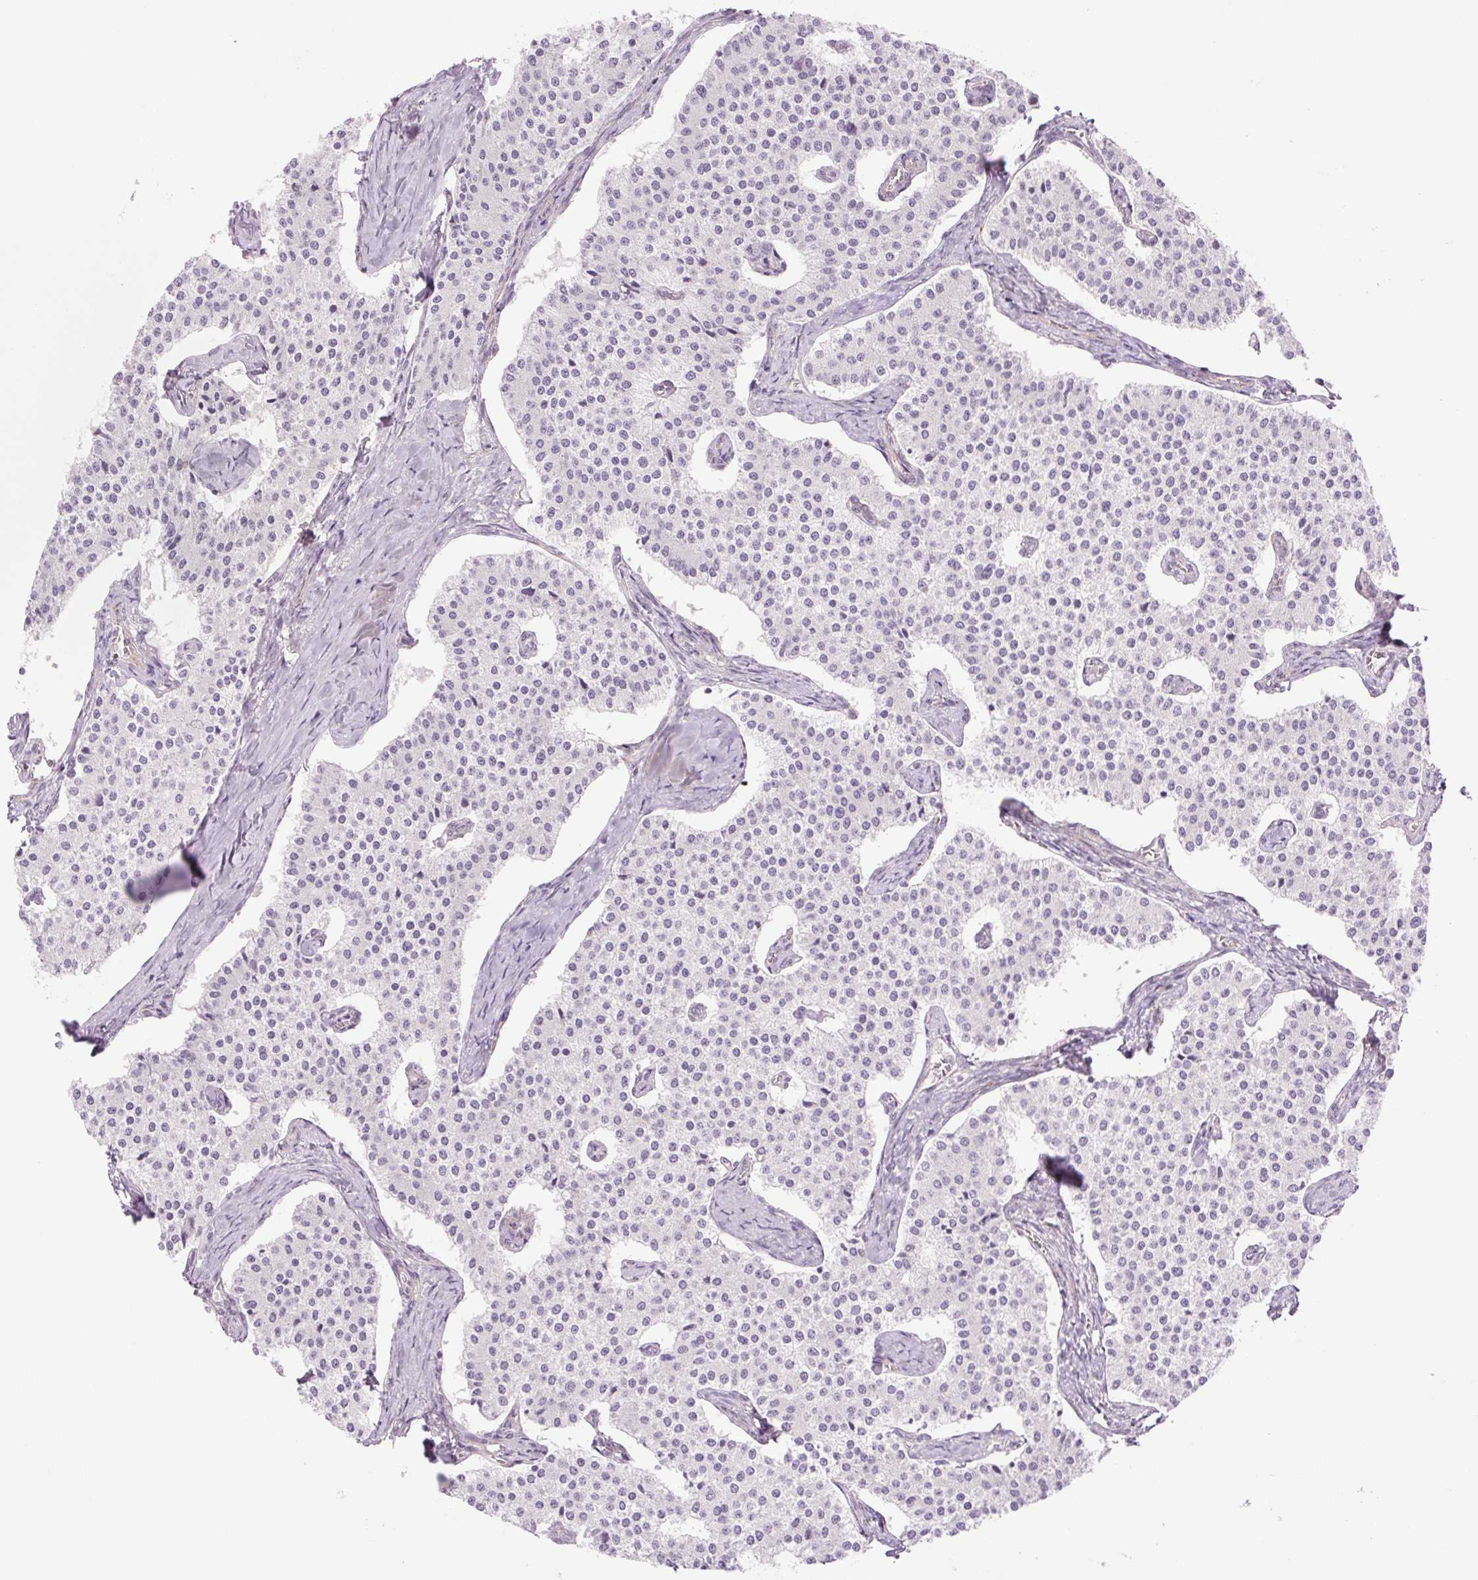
{"staining": {"intensity": "negative", "quantity": "none", "location": "none"}, "tissue": "carcinoid", "cell_type": "Tumor cells", "image_type": "cancer", "snomed": [{"axis": "morphology", "description": "Carcinoid, malignant, NOS"}, {"axis": "topography", "description": "Colon"}], "caption": "Human carcinoid stained for a protein using IHC demonstrates no staining in tumor cells.", "gene": "COL5A1", "patient": {"sex": "female", "age": 52}}